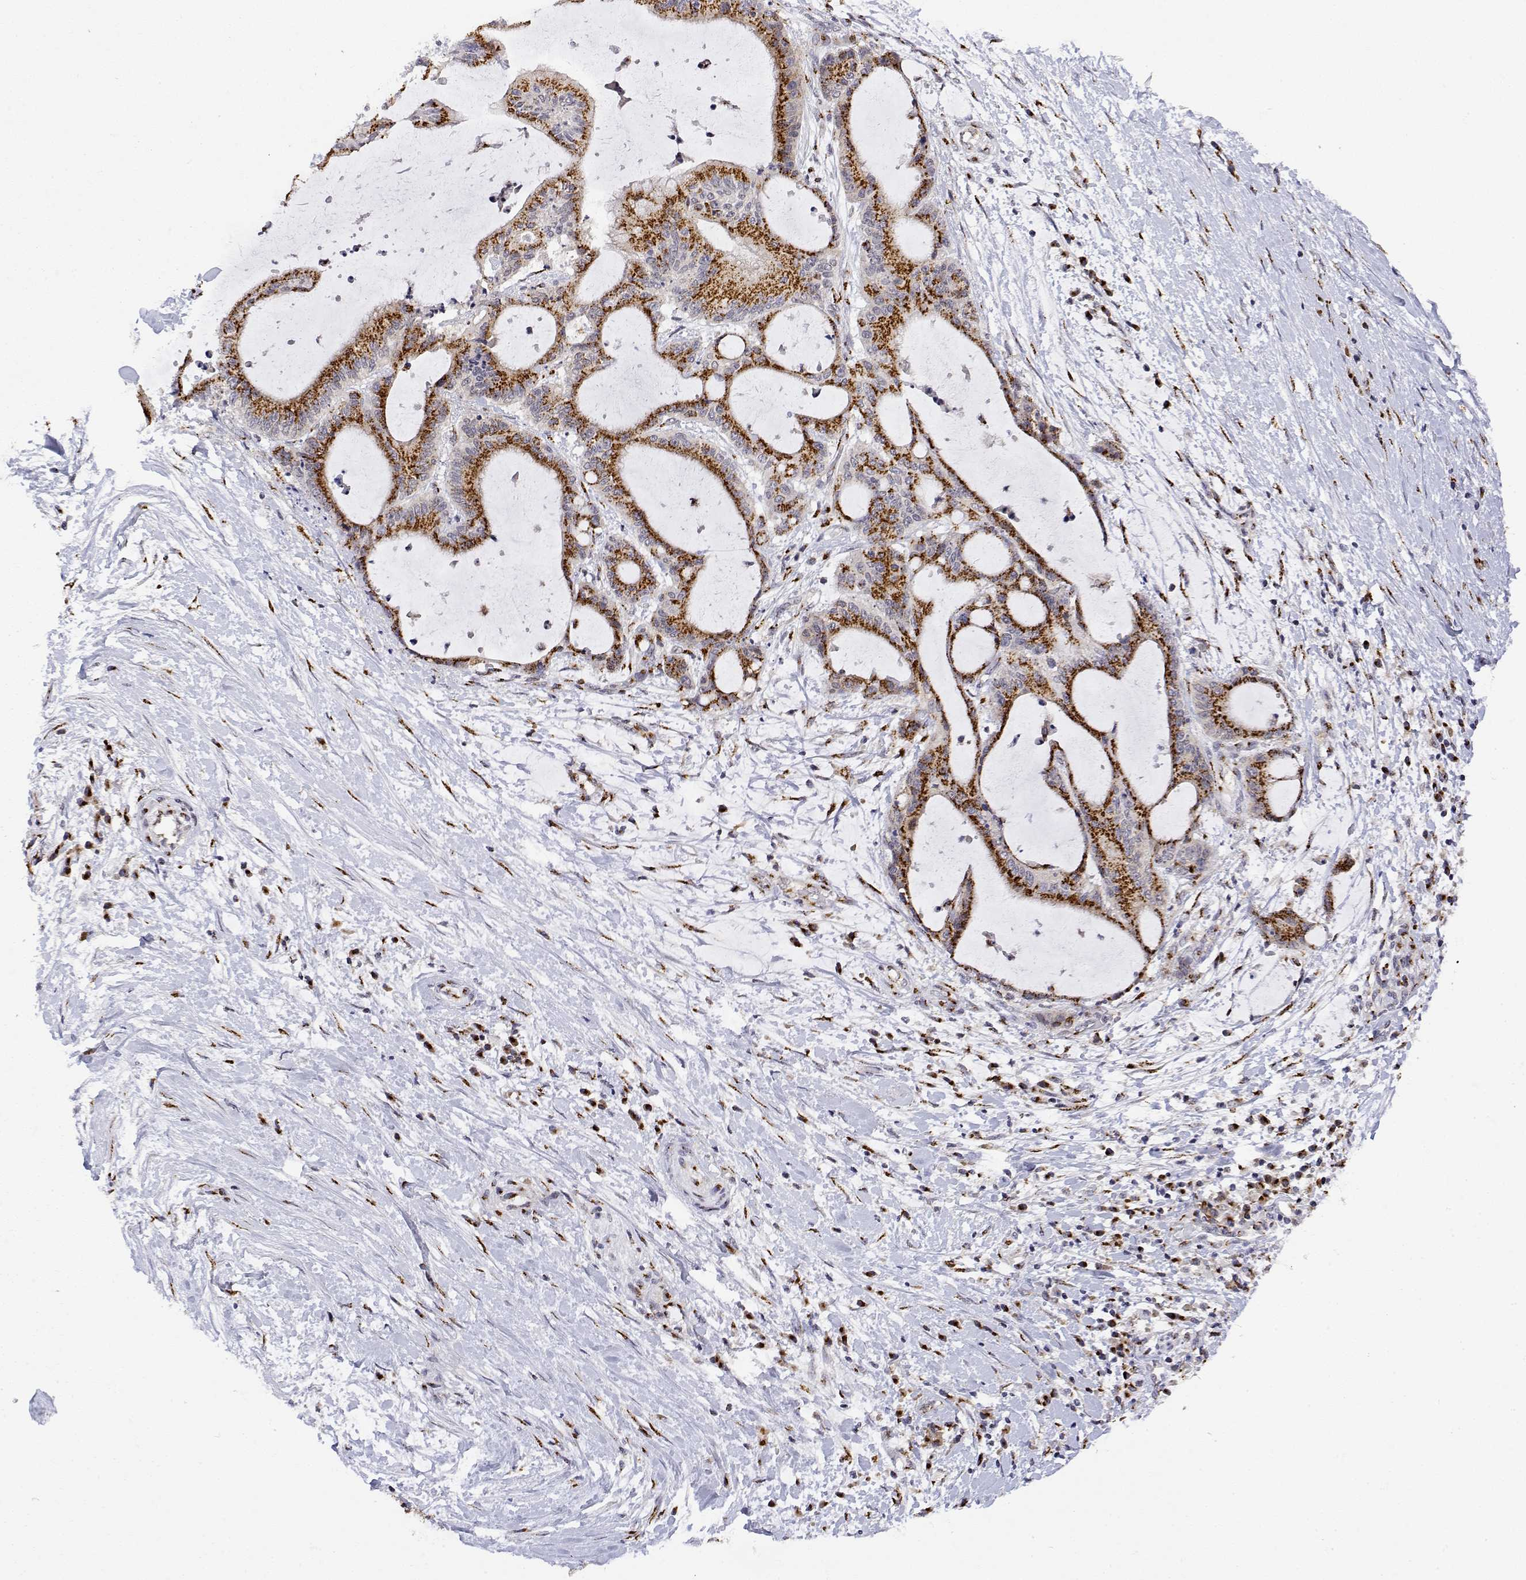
{"staining": {"intensity": "strong", "quantity": ">75%", "location": "cytoplasmic/membranous"}, "tissue": "liver cancer", "cell_type": "Tumor cells", "image_type": "cancer", "snomed": [{"axis": "morphology", "description": "Cholangiocarcinoma"}, {"axis": "topography", "description": "Liver"}], "caption": "IHC micrograph of human cholangiocarcinoma (liver) stained for a protein (brown), which exhibits high levels of strong cytoplasmic/membranous positivity in approximately >75% of tumor cells.", "gene": "YIPF3", "patient": {"sex": "female", "age": 73}}